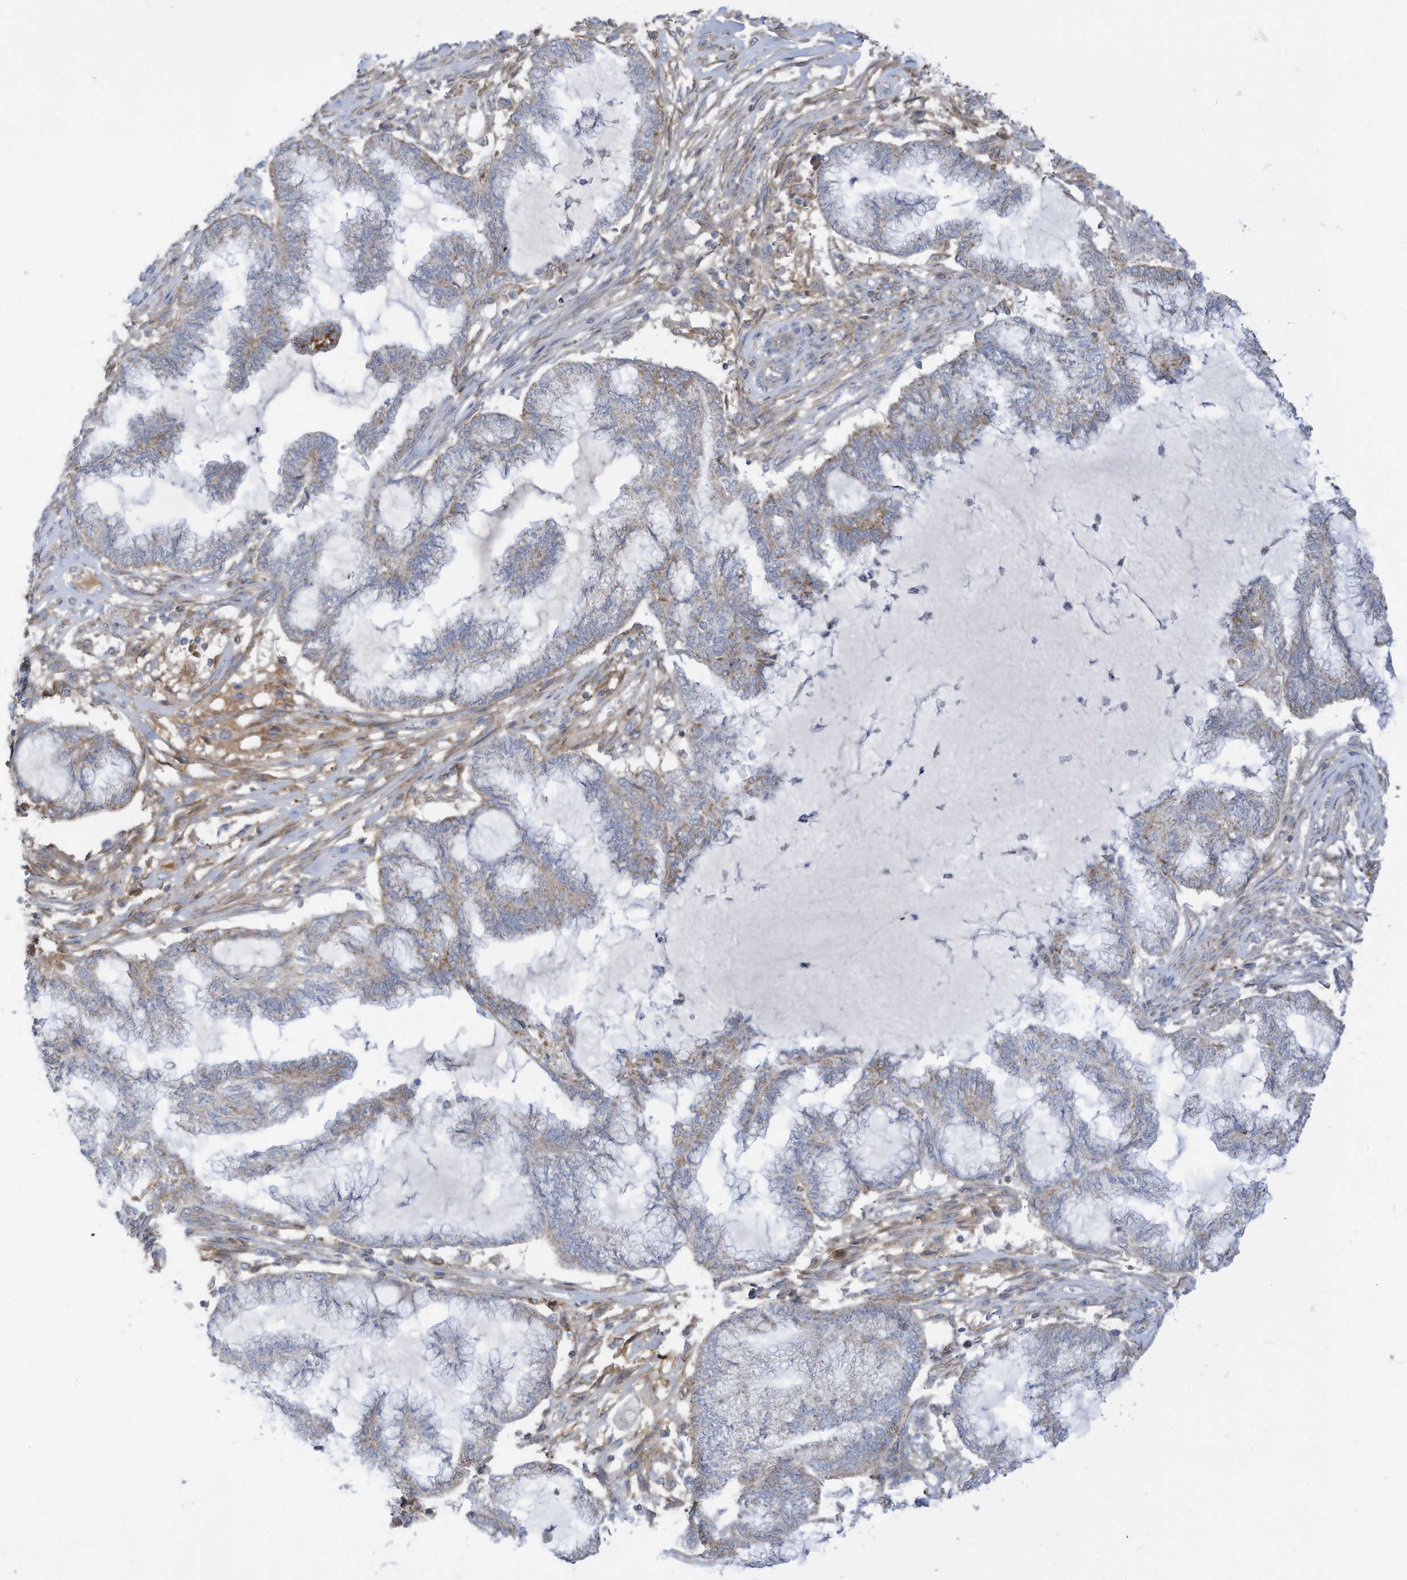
{"staining": {"intensity": "weak", "quantity": "25%-75%", "location": "cytoplasmic/membranous"}, "tissue": "endometrial cancer", "cell_type": "Tumor cells", "image_type": "cancer", "snomed": [{"axis": "morphology", "description": "Adenocarcinoma, NOS"}, {"axis": "topography", "description": "Endometrium"}], "caption": "There is low levels of weak cytoplasmic/membranous staining in tumor cells of endometrial cancer (adenocarcinoma), as demonstrated by immunohistochemical staining (brown color).", "gene": "NLN", "patient": {"sex": "female", "age": 86}}